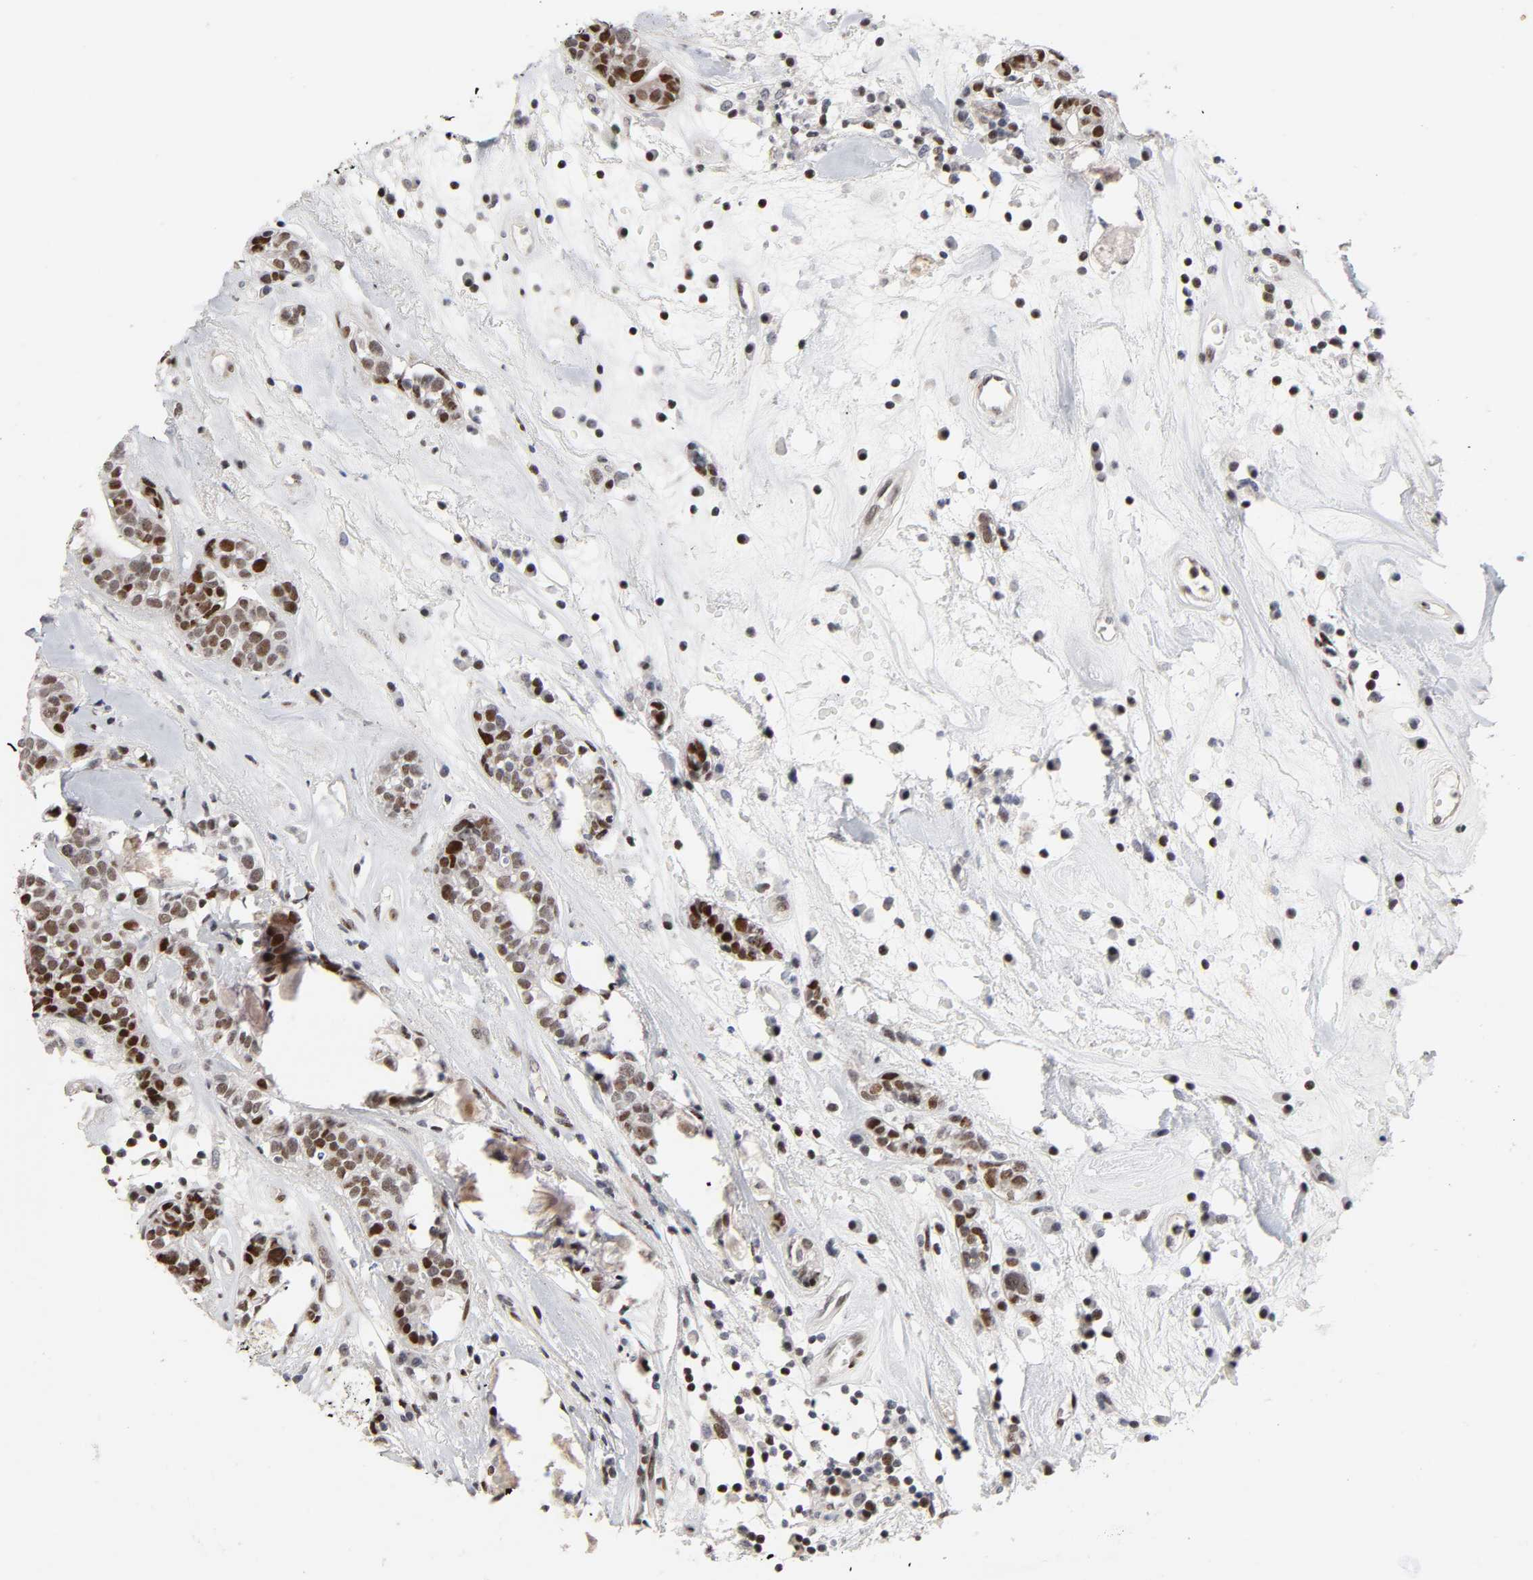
{"staining": {"intensity": "moderate", "quantity": ">75%", "location": "nuclear"}, "tissue": "head and neck cancer", "cell_type": "Tumor cells", "image_type": "cancer", "snomed": [{"axis": "morphology", "description": "Adenocarcinoma, NOS"}, {"axis": "topography", "description": "Salivary gland"}, {"axis": "topography", "description": "Head-Neck"}], "caption": "This is an image of IHC staining of head and neck adenocarcinoma, which shows moderate positivity in the nuclear of tumor cells.", "gene": "STK38", "patient": {"sex": "female", "age": 65}}